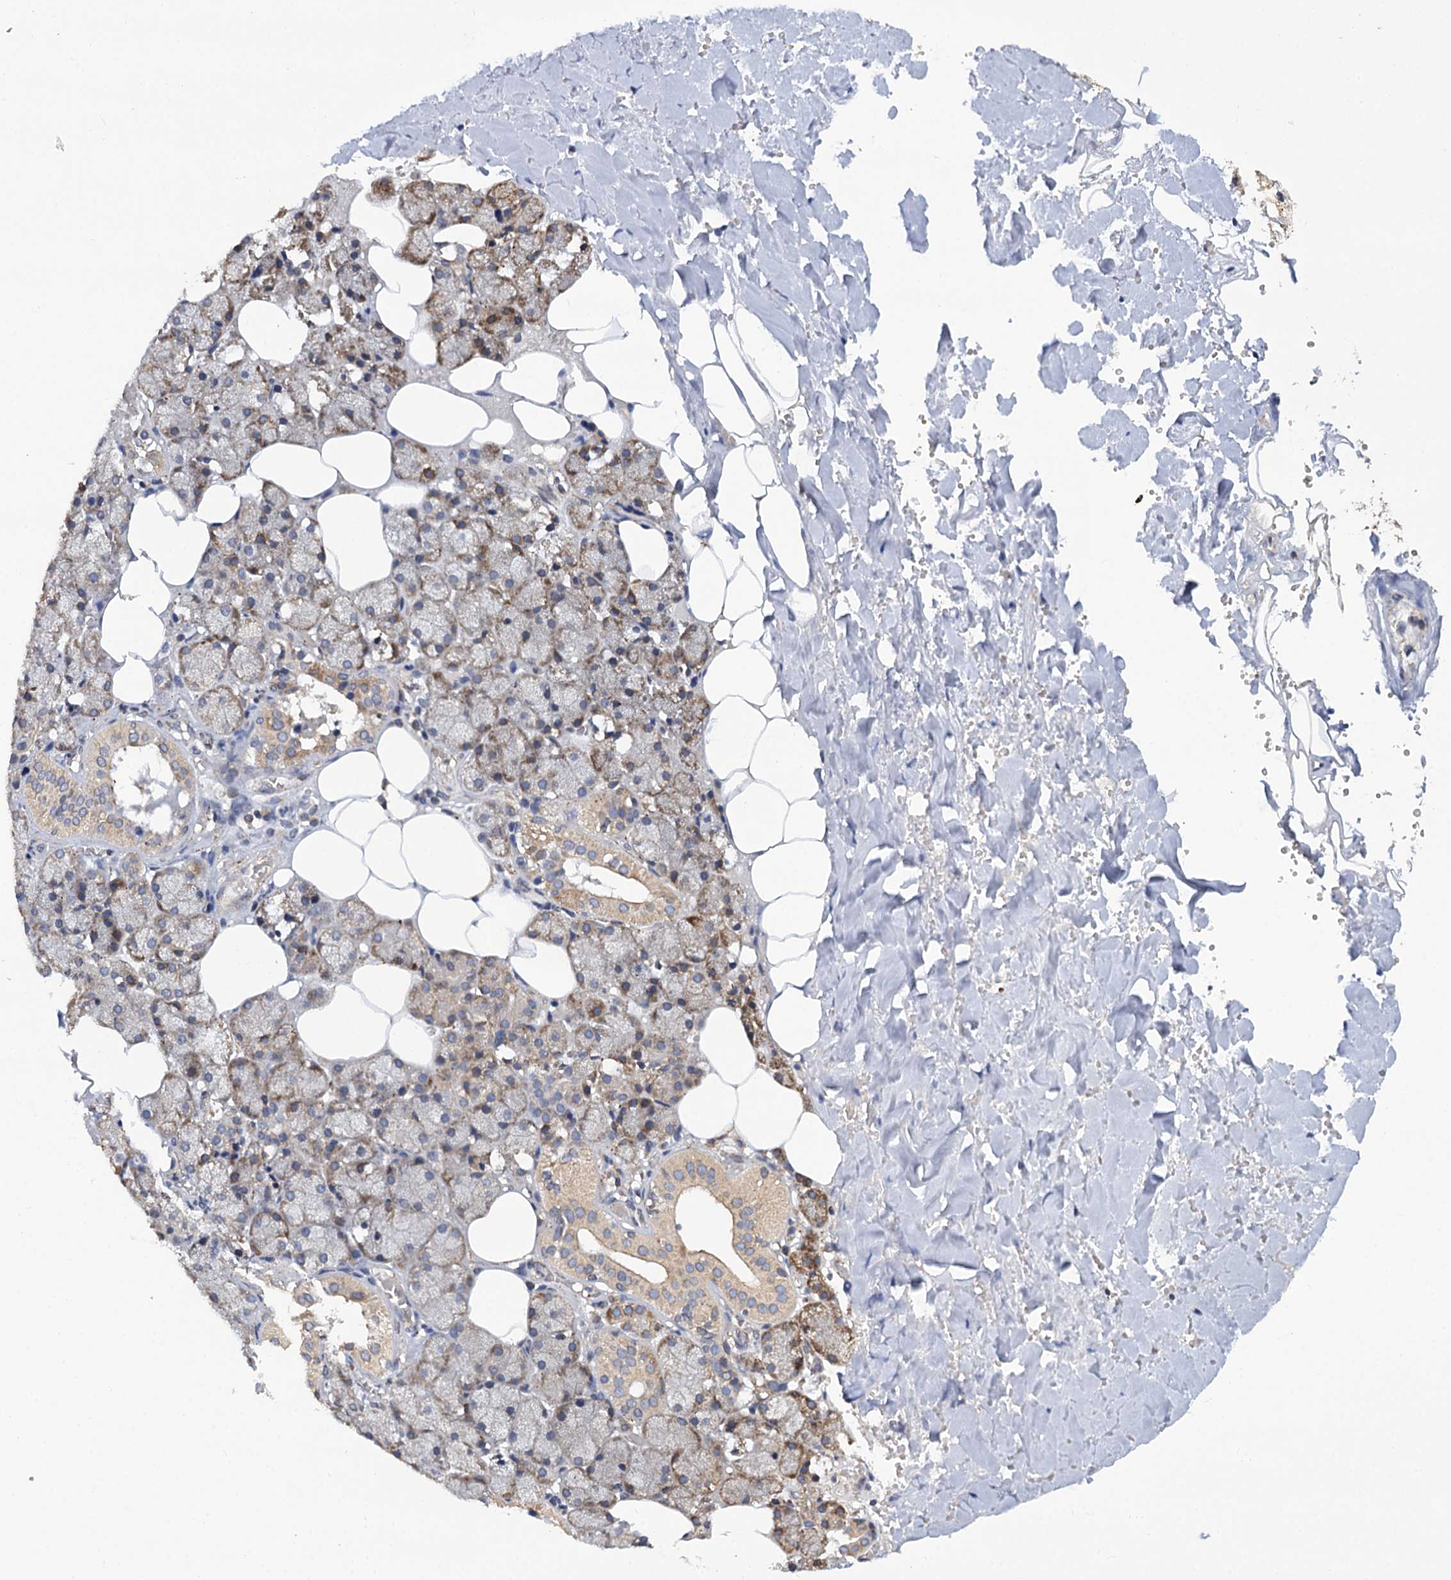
{"staining": {"intensity": "moderate", "quantity": "<25%", "location": "cytoplasmic/membranous"}, "tissue": "salivary gland", "cell_type": "Glandular cells", "image_type": "normal", "snomed": [{"axis": "morphology", "description": "Normal tissue, NOS"}, {"axis": "topography", "description": "Salivary gland"}], "caption": "High-power microscopy captured an immunohistochemistry micrograph of normal salivary gland, revealing moderate cytoplasmic/membranous positivity in about <25% of glandular cells.", "gene": "SUPV3L1", "patient": {"sex": "male", "age": 62}}